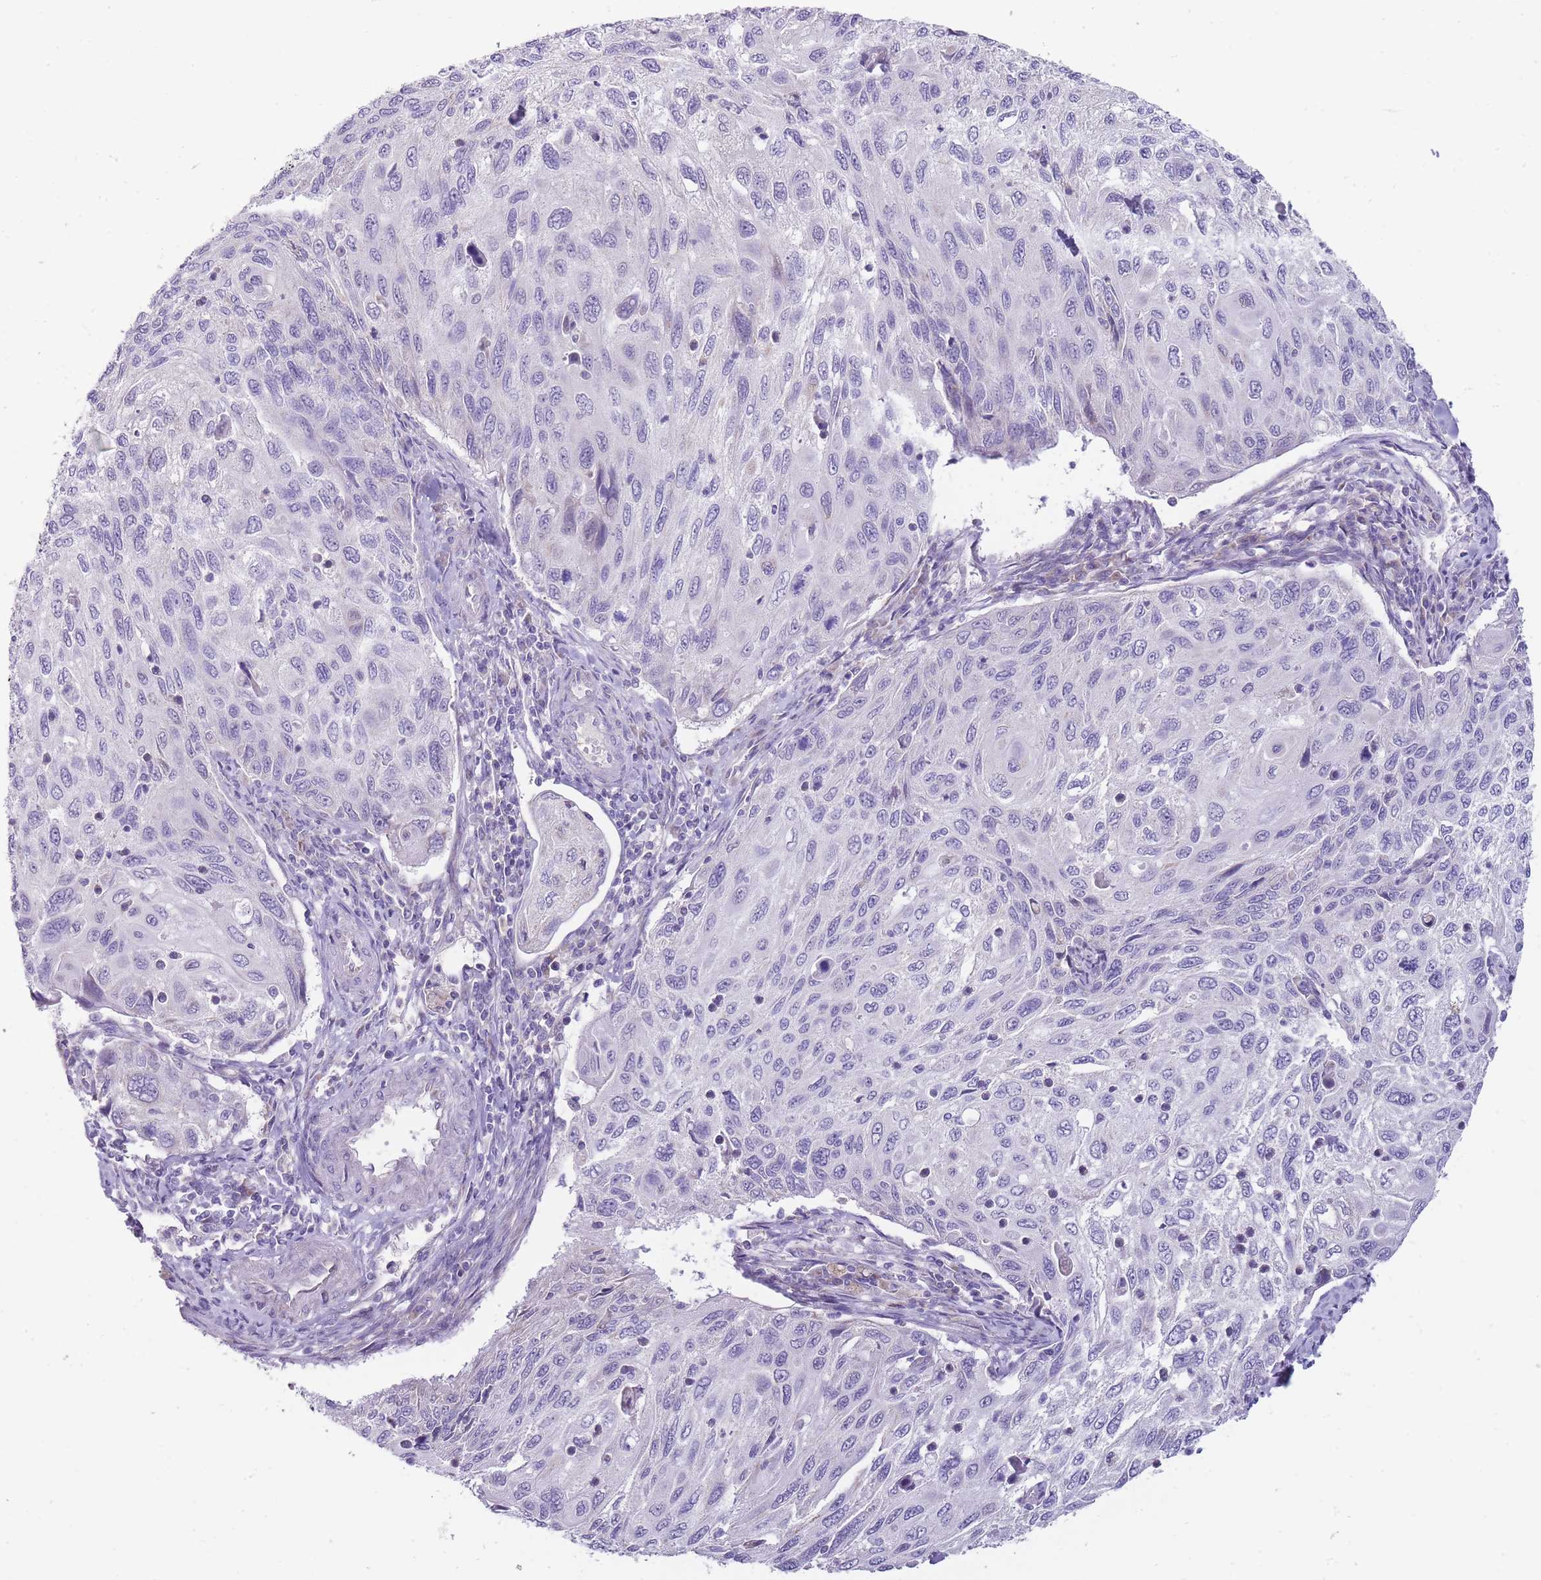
{"staining": {"intensity": "negative", "quantity": "none", "location": "none"}, "tissue": "cervical cancer", "cell_type": "Tumor cells", "image_type": "cancer", "snomed": [{"axis": "morphology", "description": "Squamous cell carcinoma, NOS"}, {"axis": "topography", "description": "Cervix"}], "caption": "IHC histopathology image of human cervical squamous cell carcinoma stained for a protein (brown), which displays no expression in tumor cells.", "gene": "ERICH4", "patient": {"sex": "female", "age": 70}}